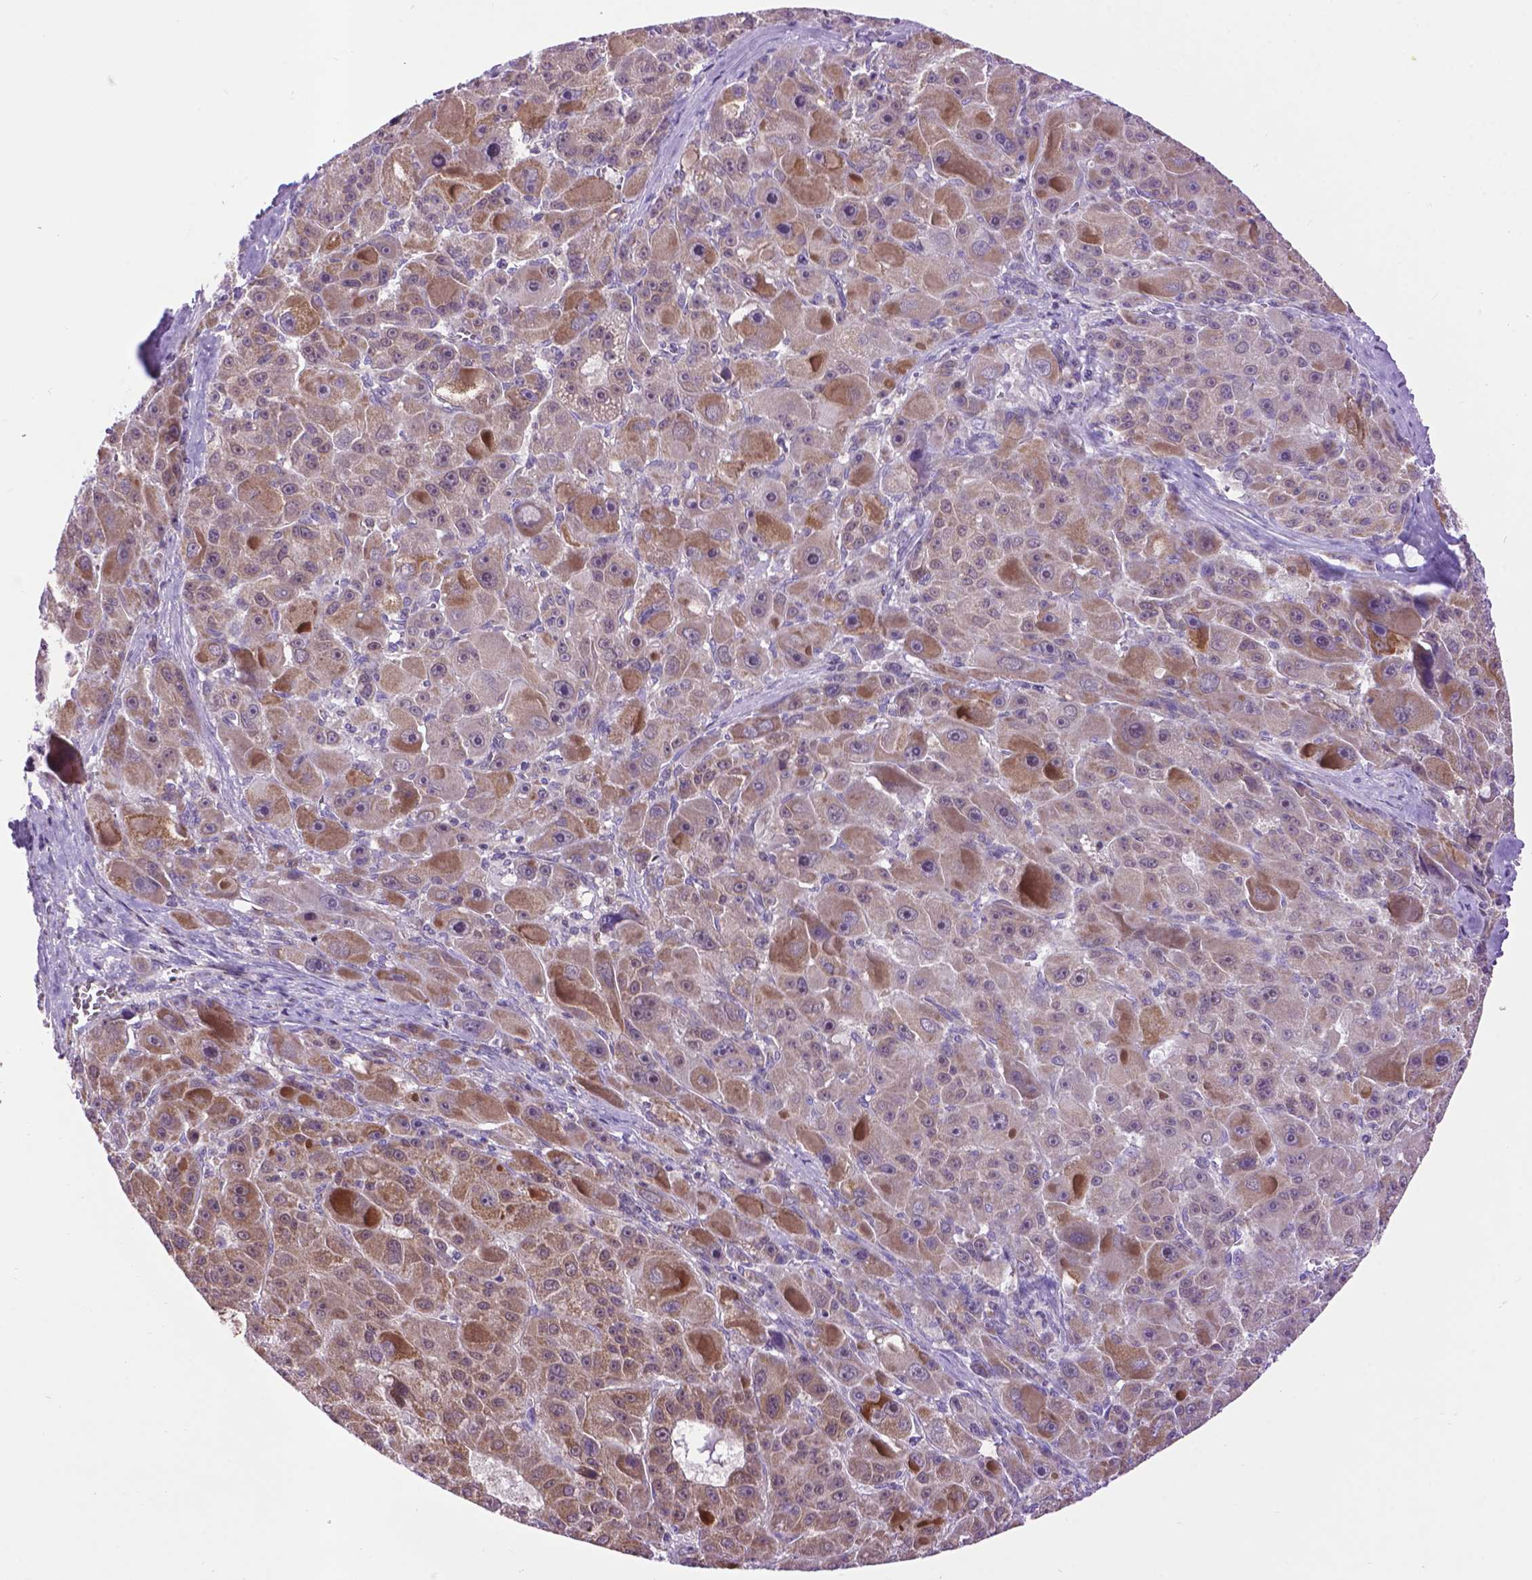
{"staining": {"intensity": "moderate", "quantity": "<25%", "location": "cytoplasmic/membranous"}, "tissue": "liver cancer", "cell_type": "Tumor cells", "image_type": "cancer", "snomed": [{"axis": "morphology", "description": "Carcinoma, Hepatocellular, NOS"}, {"axis": "topography", "description": "Liver"}], "caption": "Immunohistochemical staining of human liver cancer (hepatocellular carcinoma) reveals low levels of moderate cytoplasmic/membranous positivity in about <25% of tumor cells.", "gene": "PYCR3", "patient": {"sex": "male", "age": 76}}